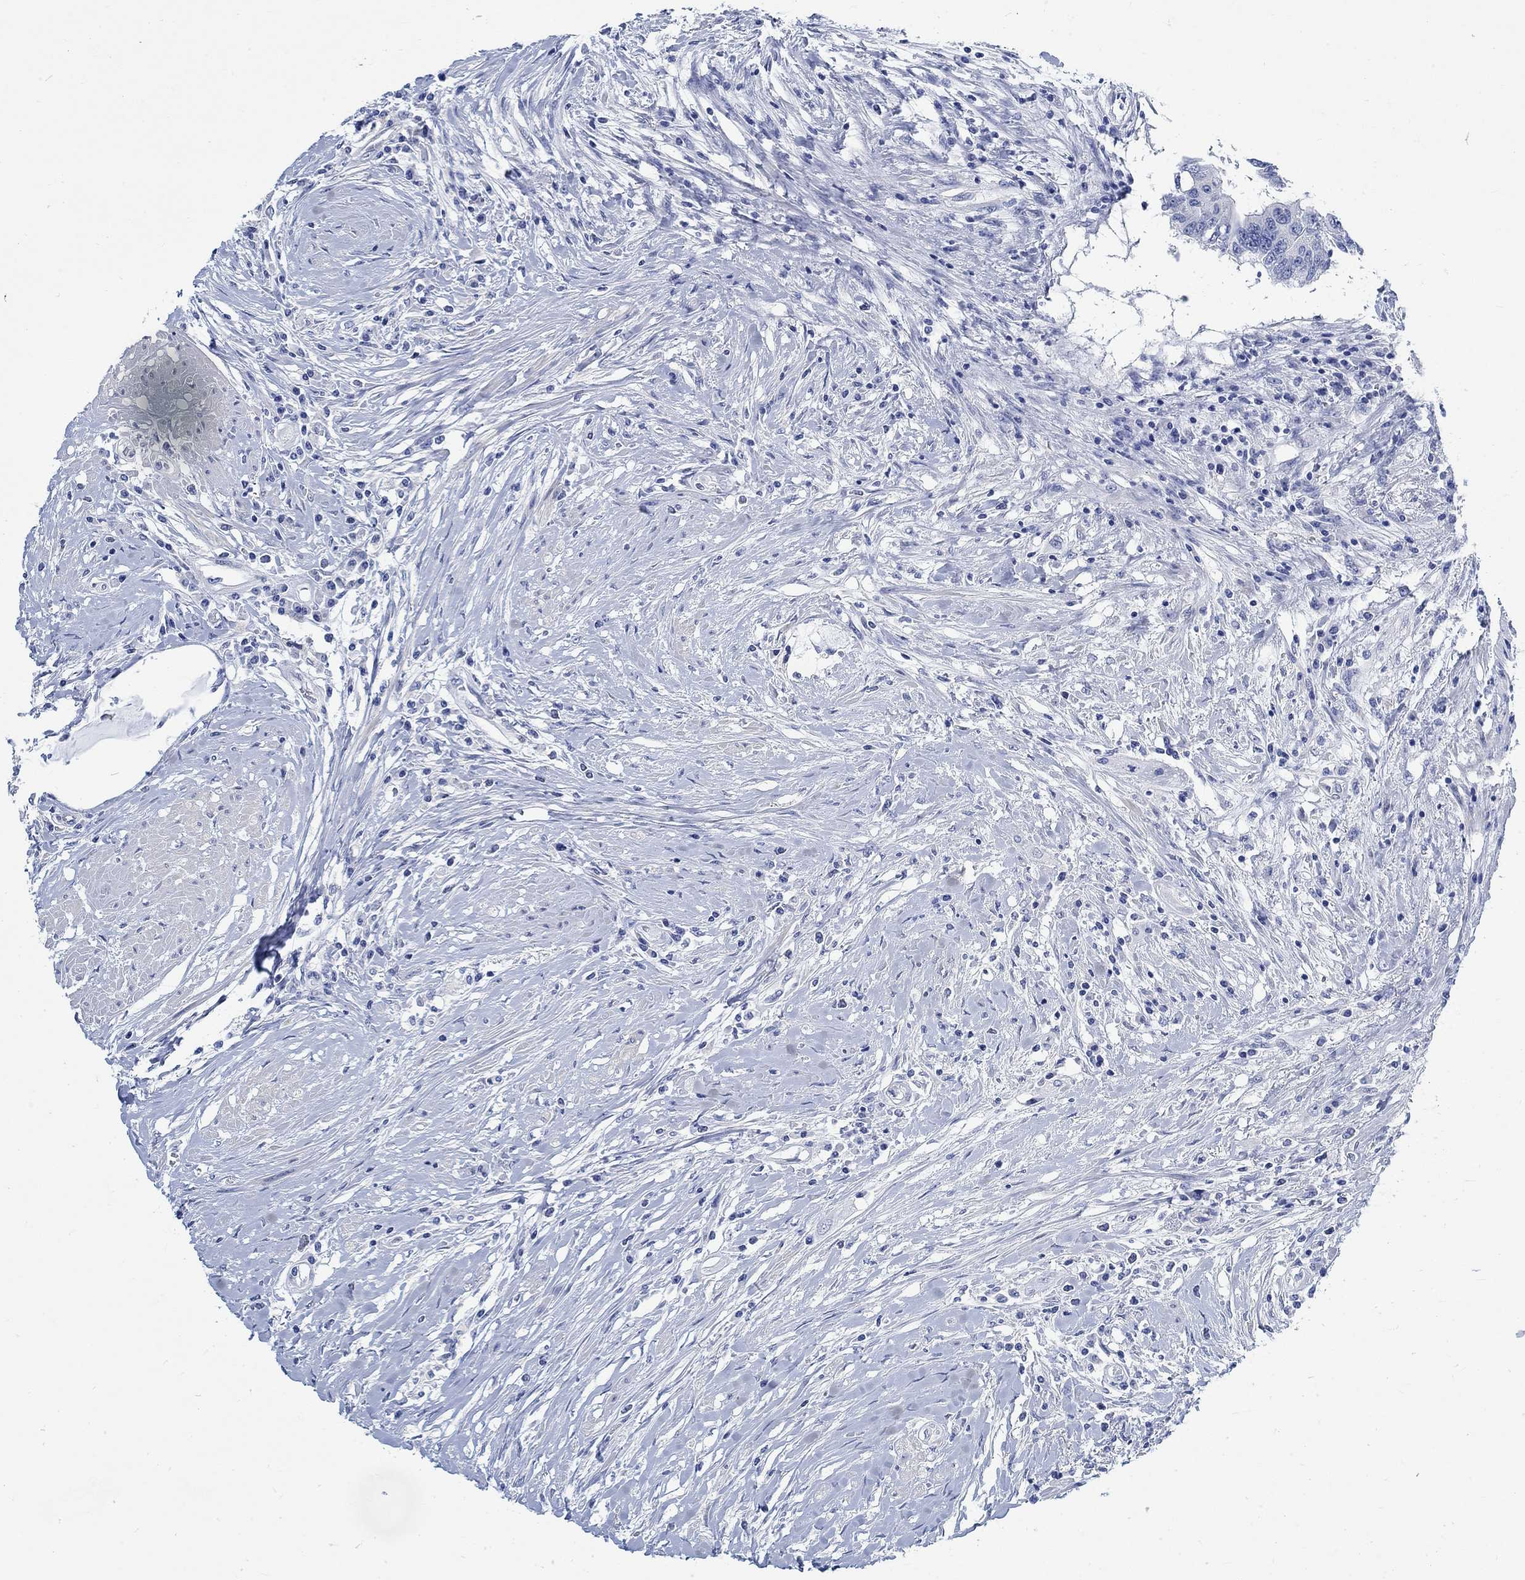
{"staining": {"intensity": "negative", "quantity": "none", "location": "none"}, "tissue": "colorectal cancer", "cell_type": "Tumor cells", "image_type": "cancer", "snomed": [{"axis": "morphology", "description": "Adenocarcinoma, NOS"}, {"axis": "topography", "description": "Rectum"}], "caption": "IHC image of colorectal adenocarcinoma stained for a protein (brown), which reveals no expression in tumor cells.", "gene": "RBM20", "patient": {"sex": "male", "age": 59}}